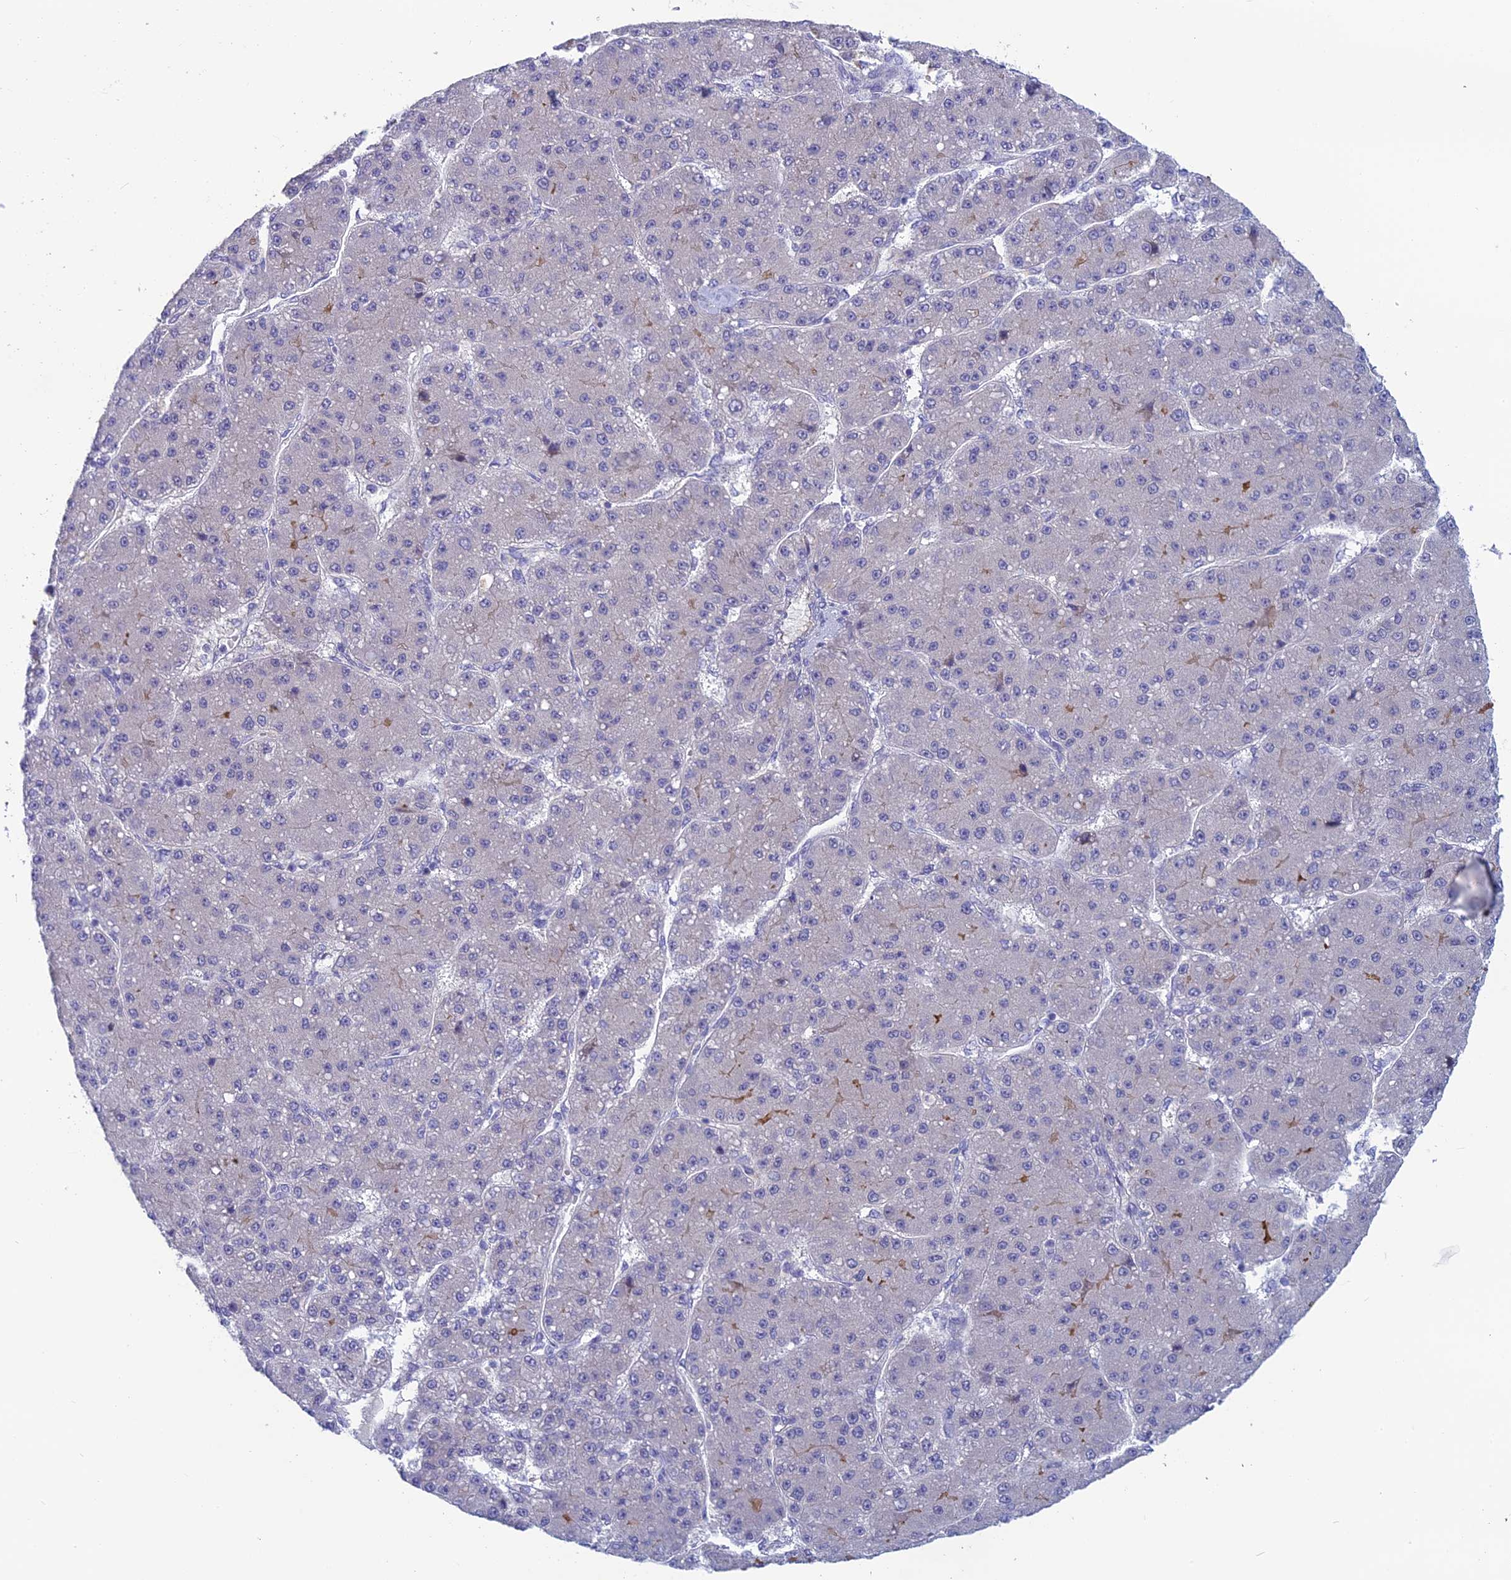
{"staining": {"intensity": "negative", "quantity": "none", "location": "none"}, "tissue": "liver cancer", "cell_type": "Tumor cells", "image_type": "cancer", "snomed": [{"axis": "morphology", "description": "Carcinoma, Hepatocellular, NOS"}, {"axis": "topography", "description": "Liver"}], "caption": "IHC of hepatocellular carcinoma (liver) shows no staining in tumor cells.", "gene": "XPO7", "patient": {"sex": "male", "age": 67}}